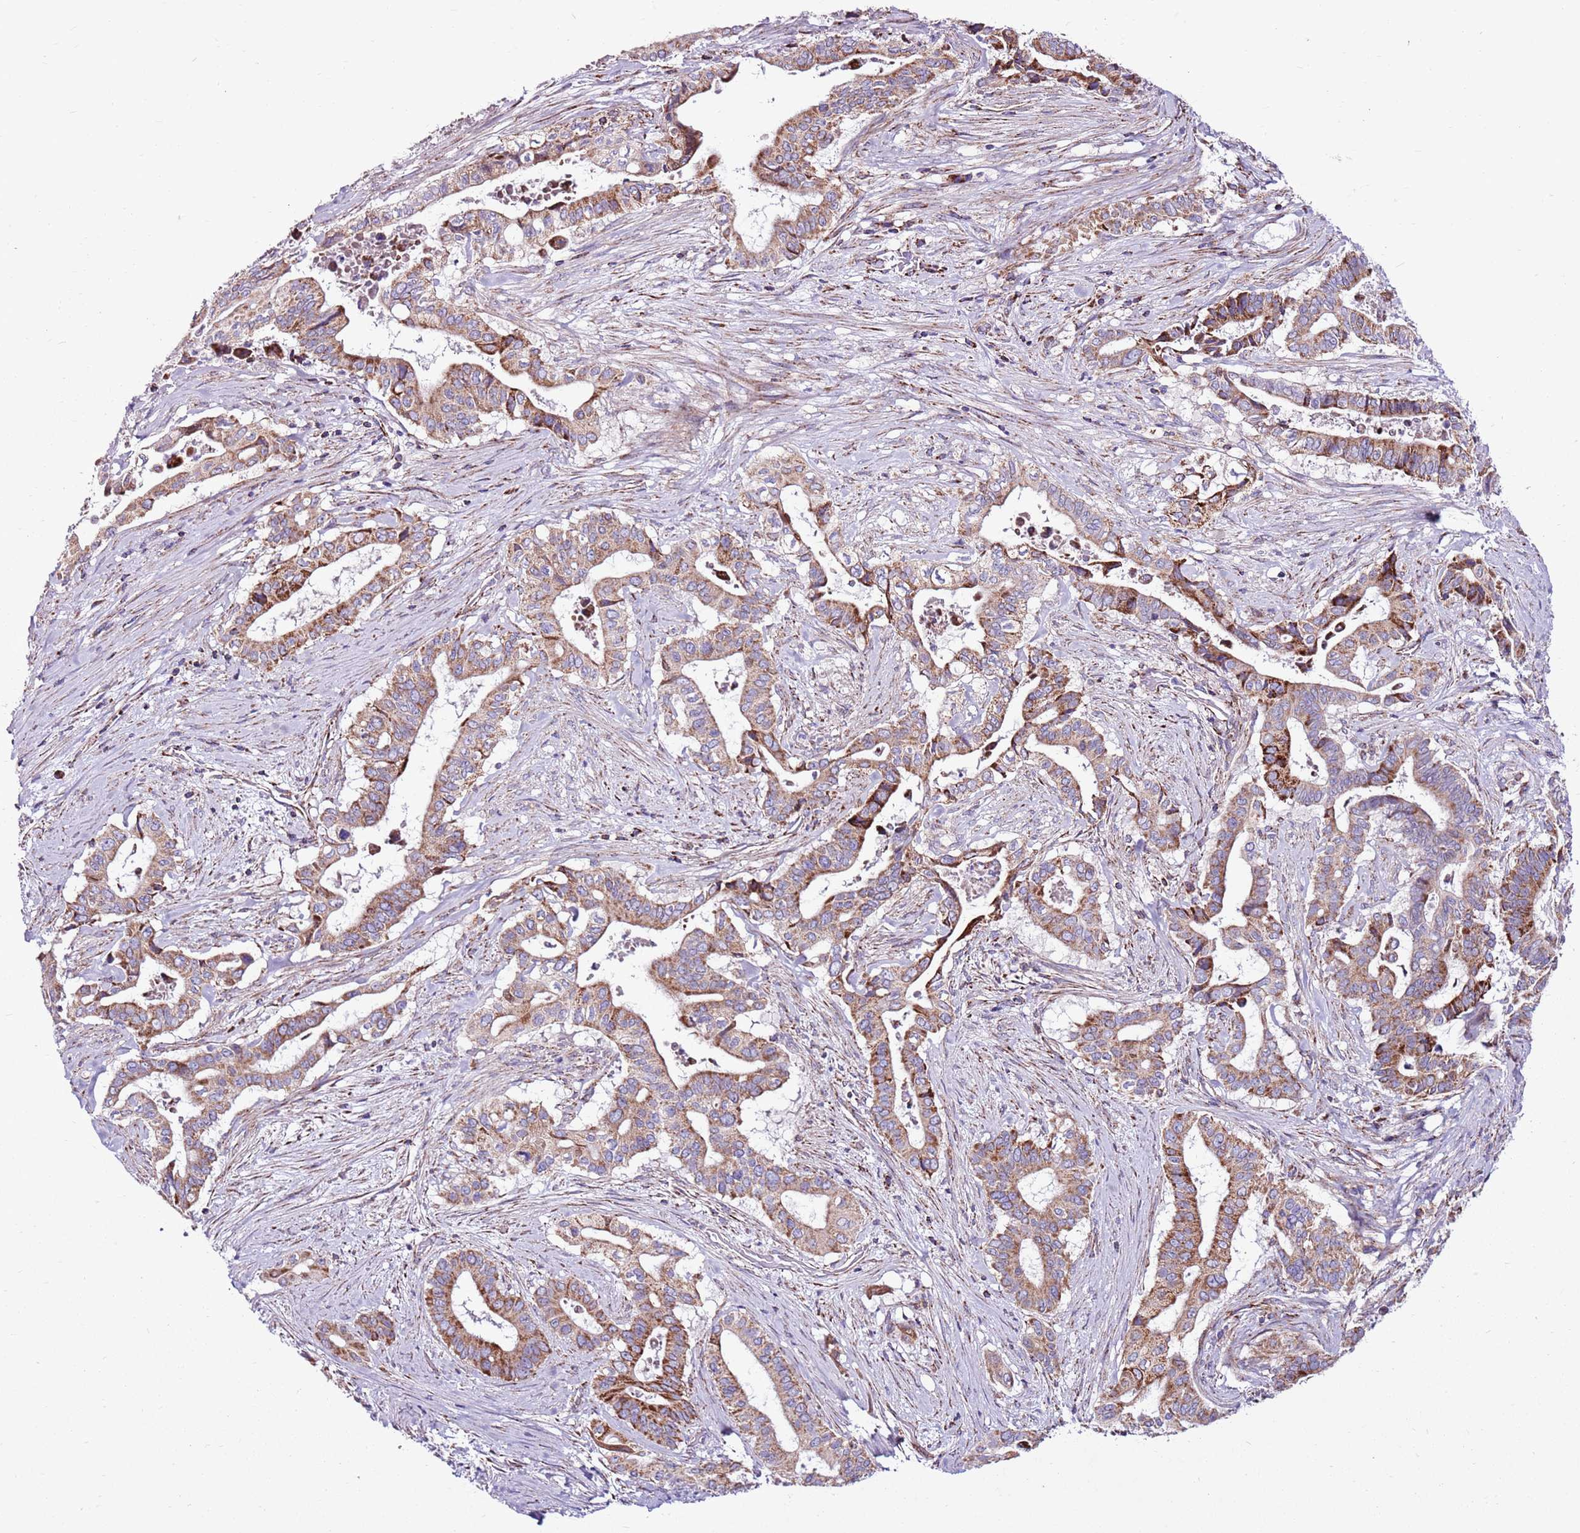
{"staining": {"intensity": "strong", "quantity": "25%-75%", "location": "cytoplasmic/membranous"}, "tissue": "pancreatic cancer", "cell_type": "Tumor cells", "image_type": "cancer", "snomed": [{"axis": "morphology", "description": "Adenocarcinoma, NOS"}, {"axis": "topography", "description": "Pancreas"}], "caption": "Pancreatic adenocarcinoma stained with immunohistochemistry (IHC) displays strong cytoplasmic/membranous positivity in approximately 25%-75% of tumor cells. The staining was performed using DAB to visualize the protein expression in brown, while the nuclei were stained in blue with hematoxylin (Magnification: 20x).", "gene": "HECTD4", "patient": {"sex": "female", "age": 77}}